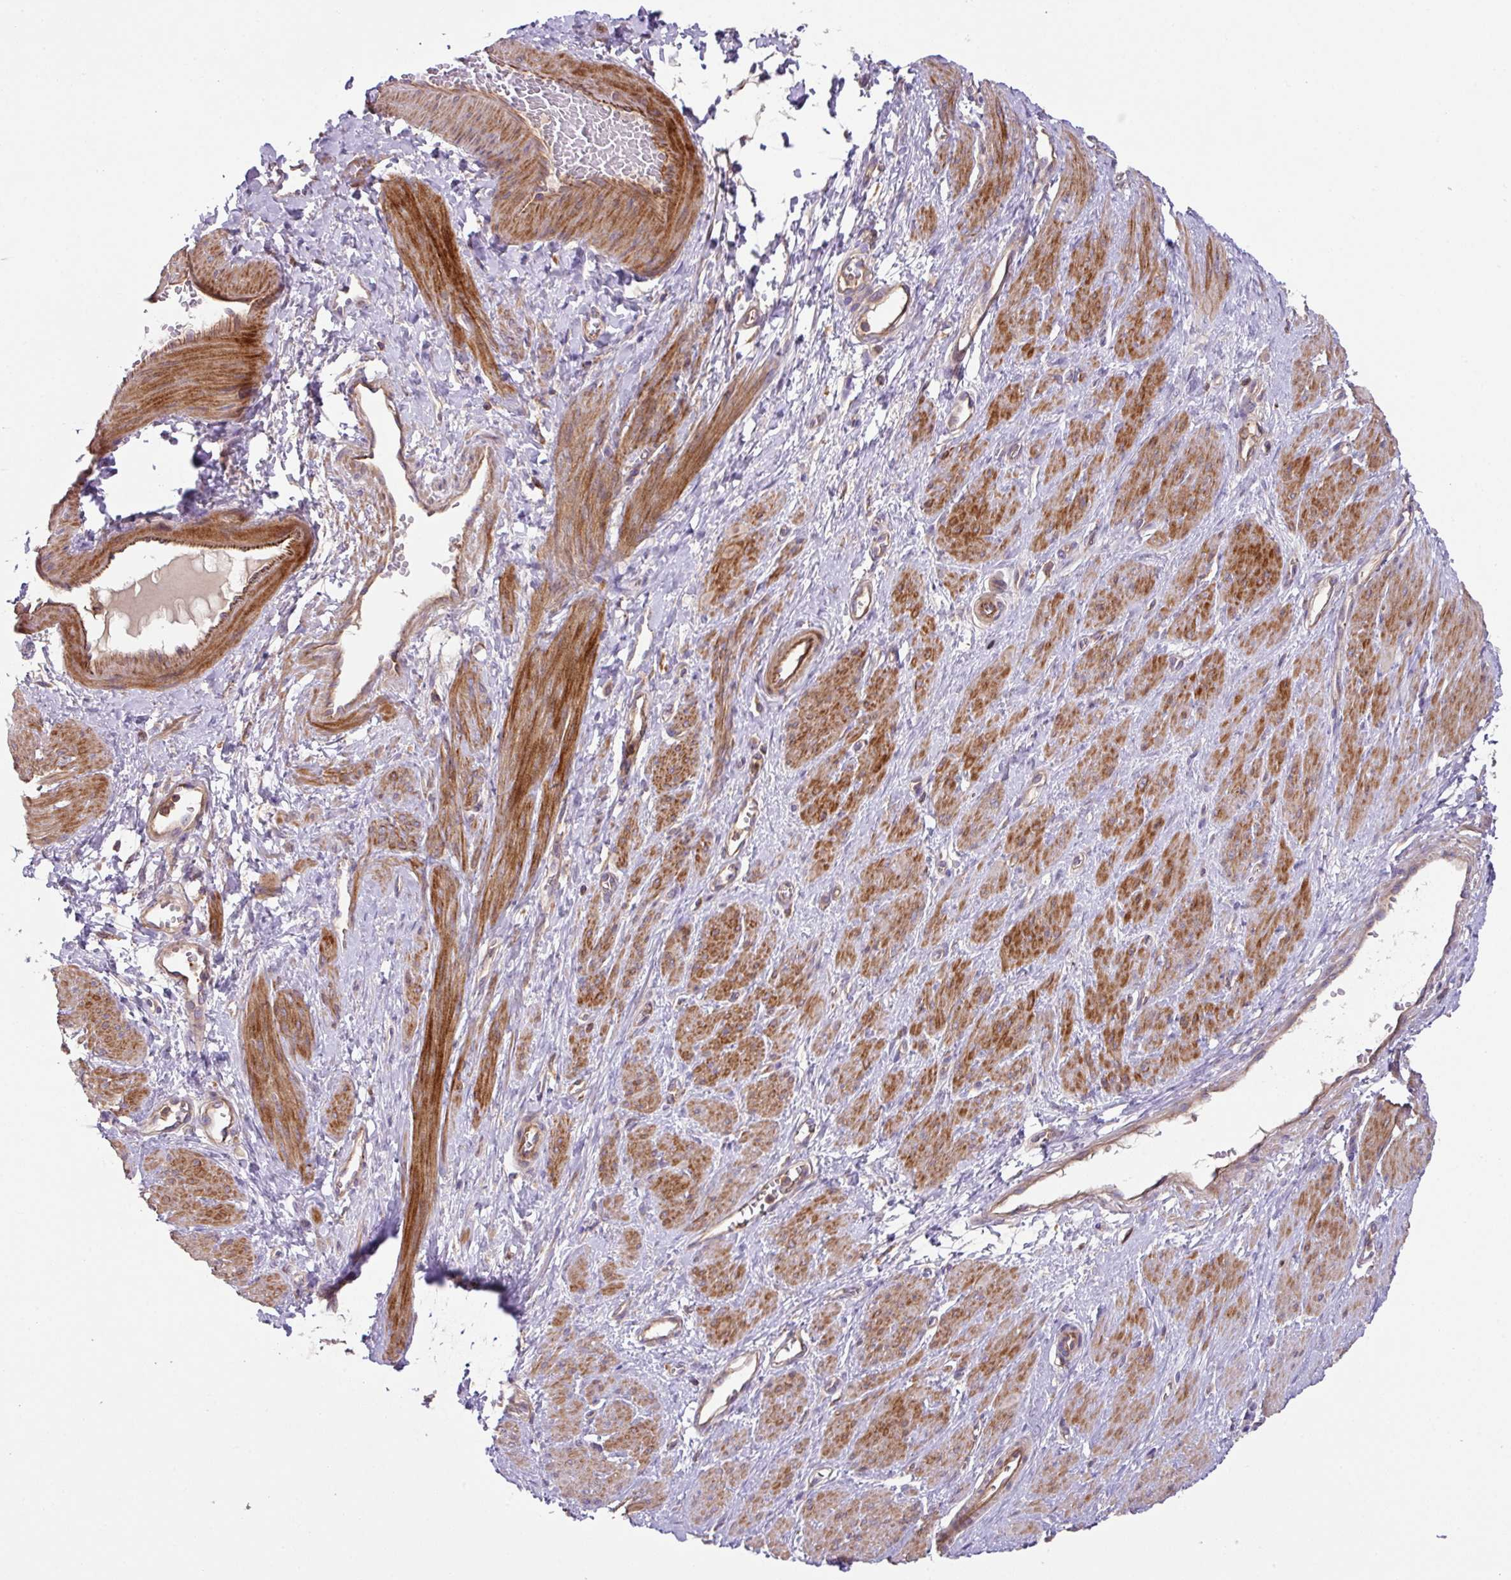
{"staining": {"intensity": "moderate", "quantity": ">75%", "location": "cytoplasmic/membranous"}, "tissue": "smooth muscle", "cell_type": "Smooth muscle cells", "image_type": "normal", "snomed": [{"axis": "morphology", "description": "Normal tissue, NOS"}, {"axis": "topography", "description": "Smooth muscle"}, {"axis": "topography", "description": "Uterus"}], "caption": "Smooth muscle cells reveal medium levels of moderate cytoplasmic/membranous expression in approximately >75% of cells in benign human smooth muscle. Immunohistochemistry (ihc) stains the protein of interest in brown and the nuclei are stained blue.", "gene": "RIC1", "patient": {"sex": "female", "age": 39}}